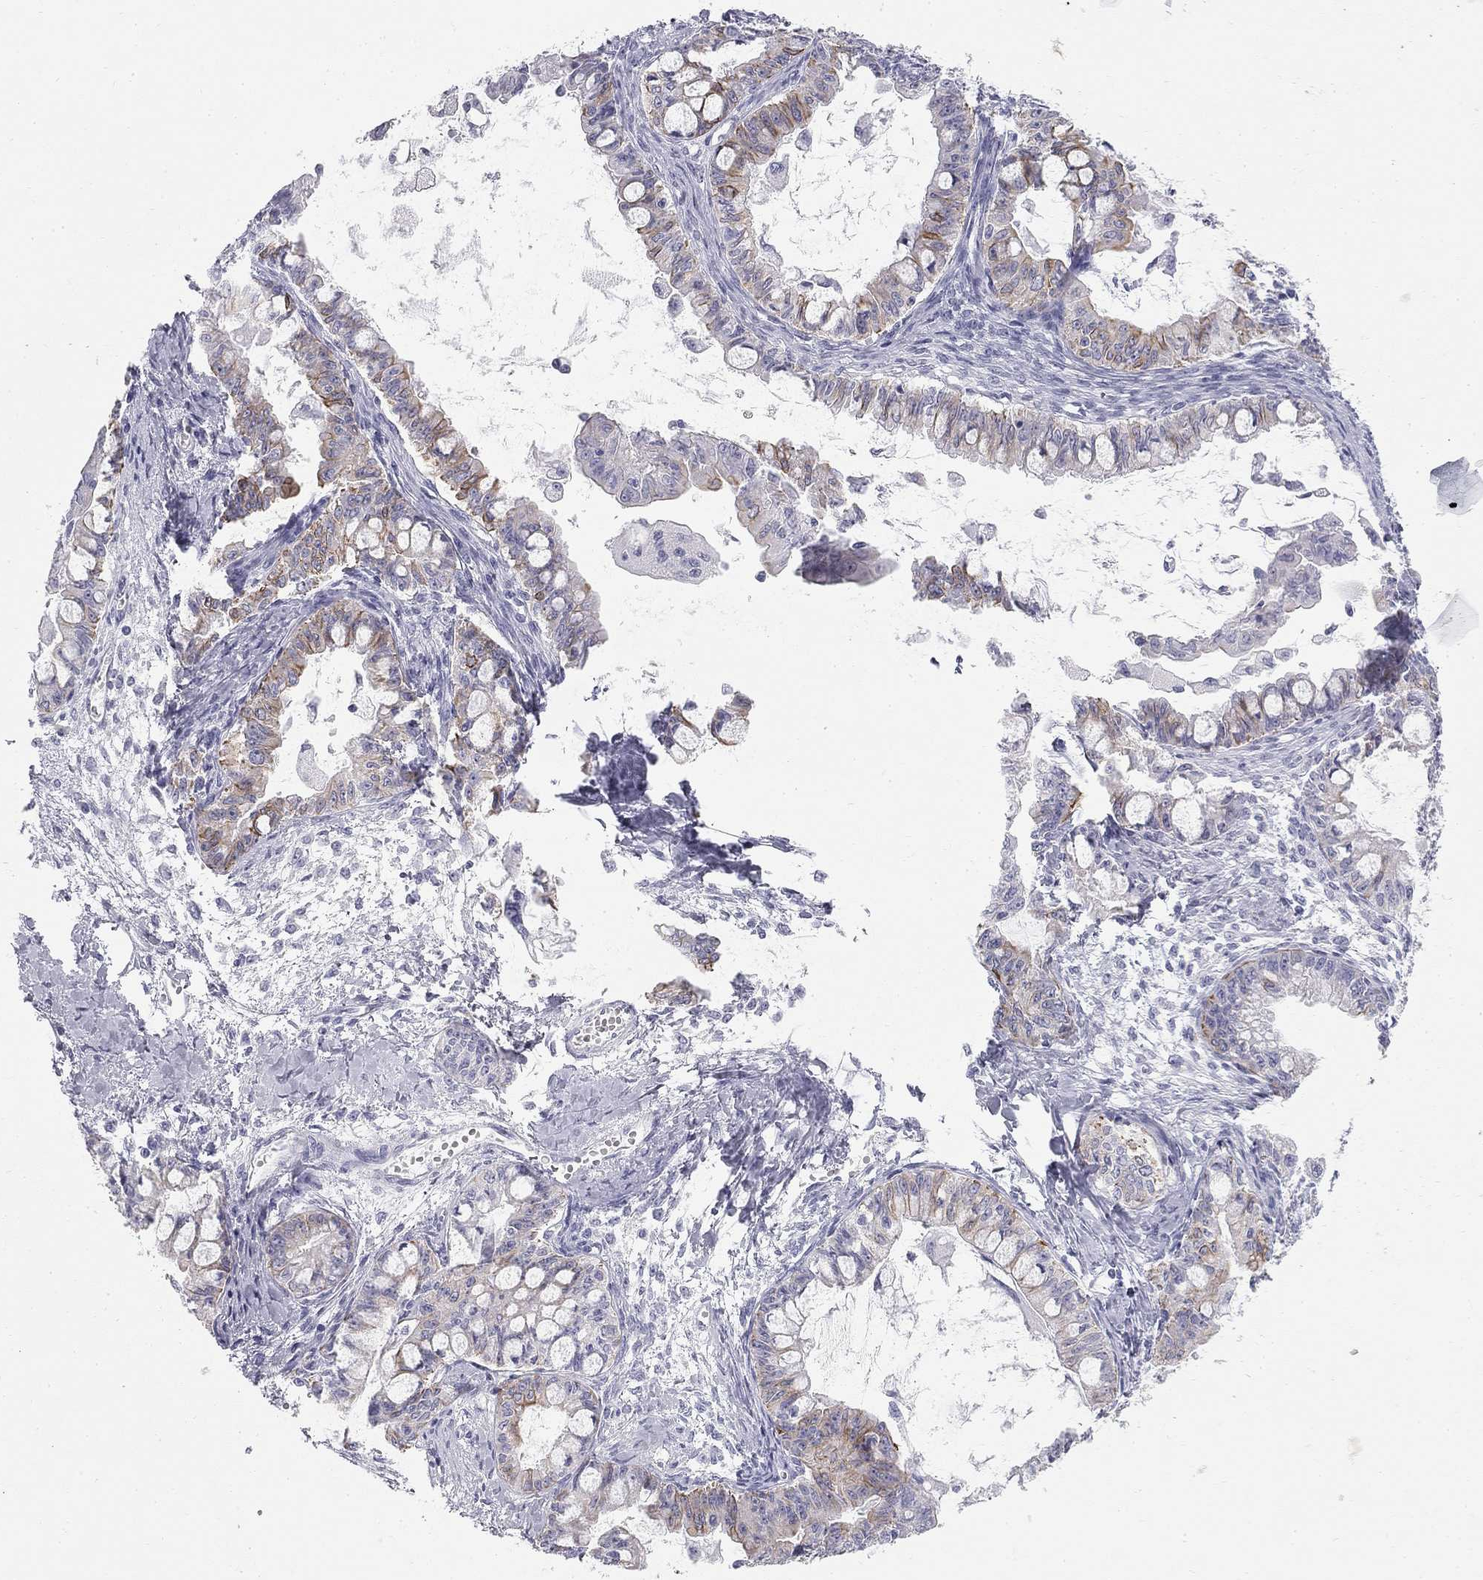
{"staining": {"intensity": "weak", "quantity": "<25%", "location": "cytoplasmic/membranous"}, "tissue": "ovarian cancer", "cell_type": "Tumor cells", "image_type": "cancer", "snomed": [{"axis": "morphology", "description": "Cystadenocarcinoma, mucinous, NOS"}, {"axis": "topography", "description": "Ovary"}], "caption": "DAB (3,3'-diaminobenzidine) immunohistochemical staining of human ovarian cancer exhibits no significant expression in tumor cells. (IHC, brightfield microscopy, high magnification).", "gene": "SULT2B1", "patient": {"sex": "female", "age": 63}}